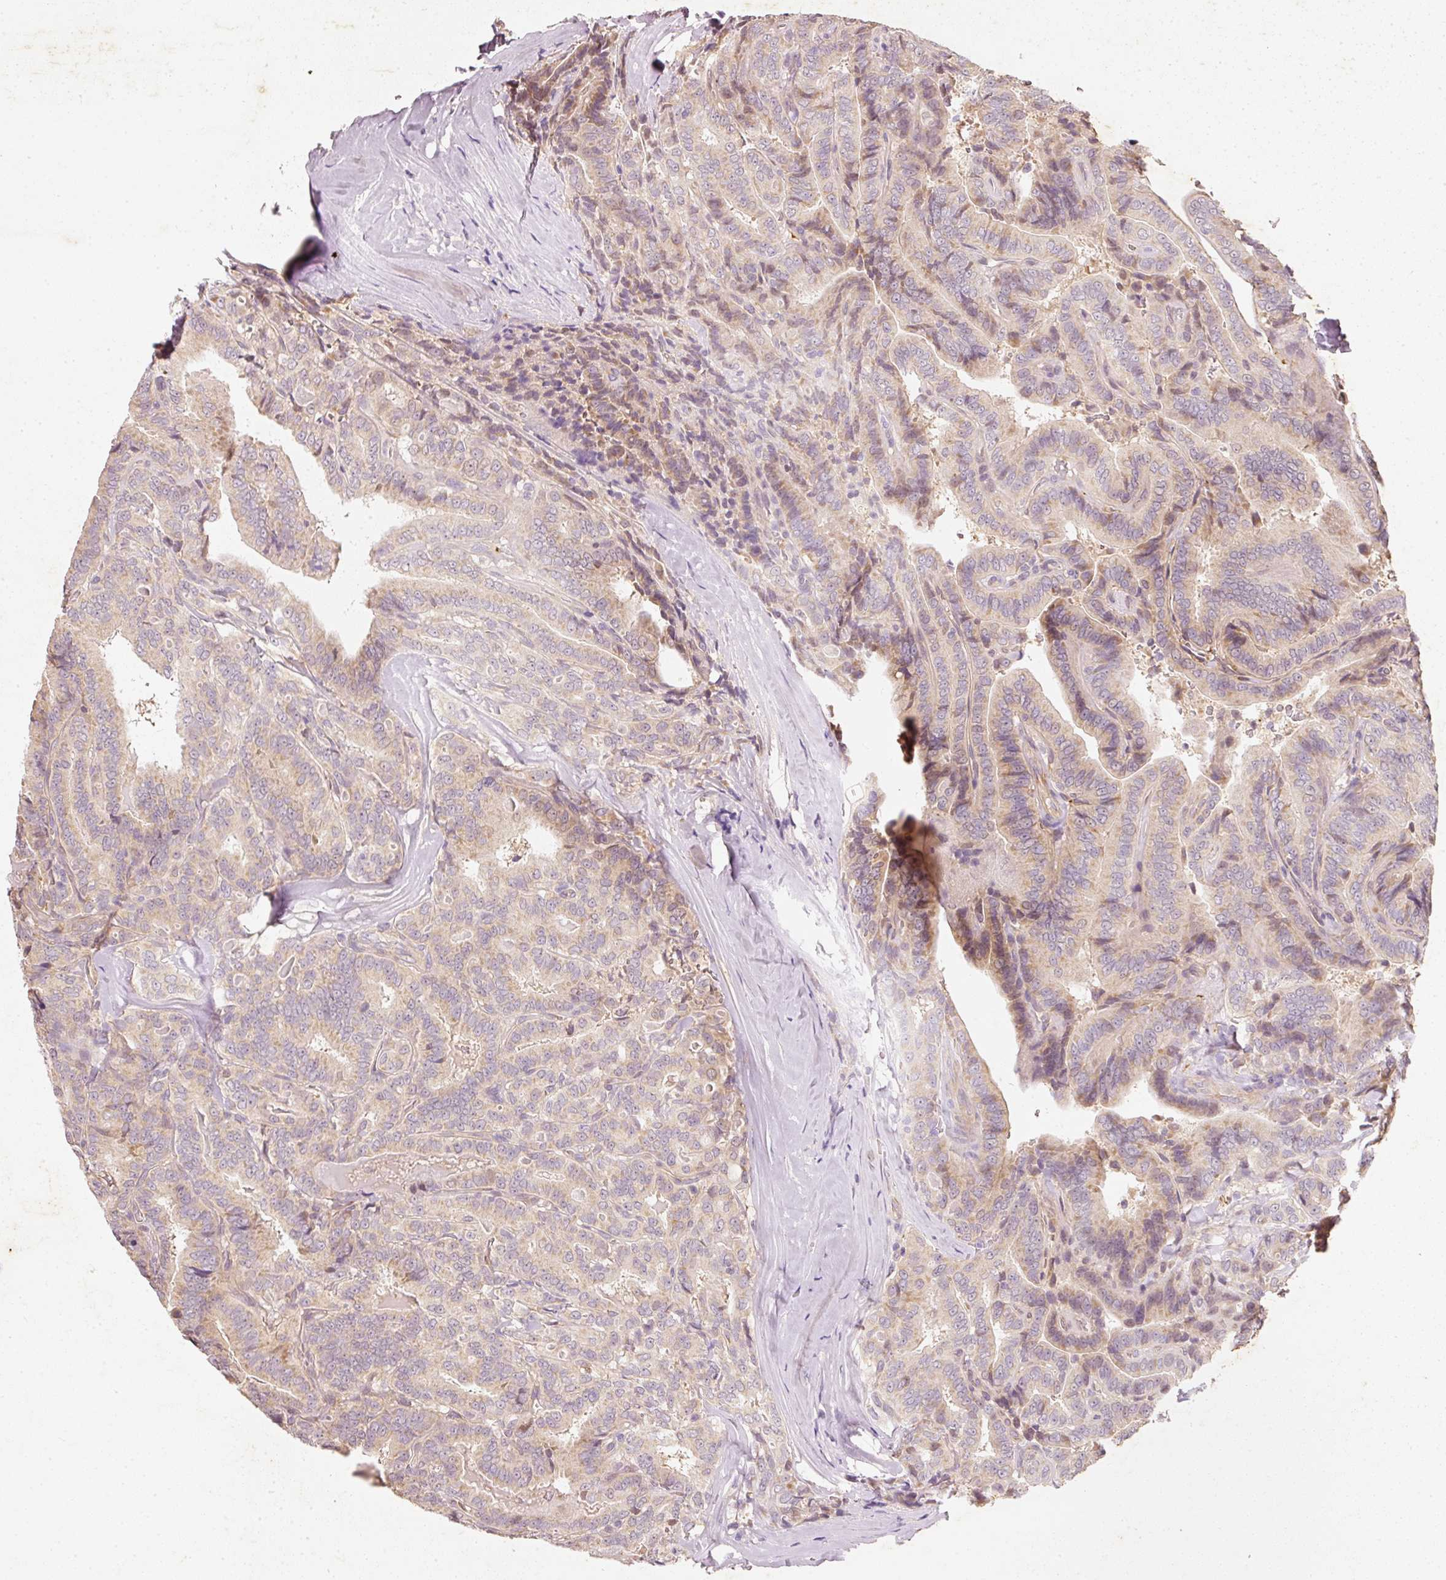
{"staining": {"intensity": "weak", "quantity": ">75%", "location": "cytoplasmic/membranous"}, "tissue": "thyroid cancer", "cell_type": "Tumor cells", "image_type": "cancer", "snomed": [{"axis": "morphology", "description": "Papillary adenocarcinoma, NOS"}, {"axis": "topography", "description": "Thyroid gland"}], "caption": "Human papillary adenocarcinoma (thyroid) stained with a protein marker demonstrates weak staining in tumor cells.", "gene": "RGL2", "patient": {"sex": "male", "age": 61}}